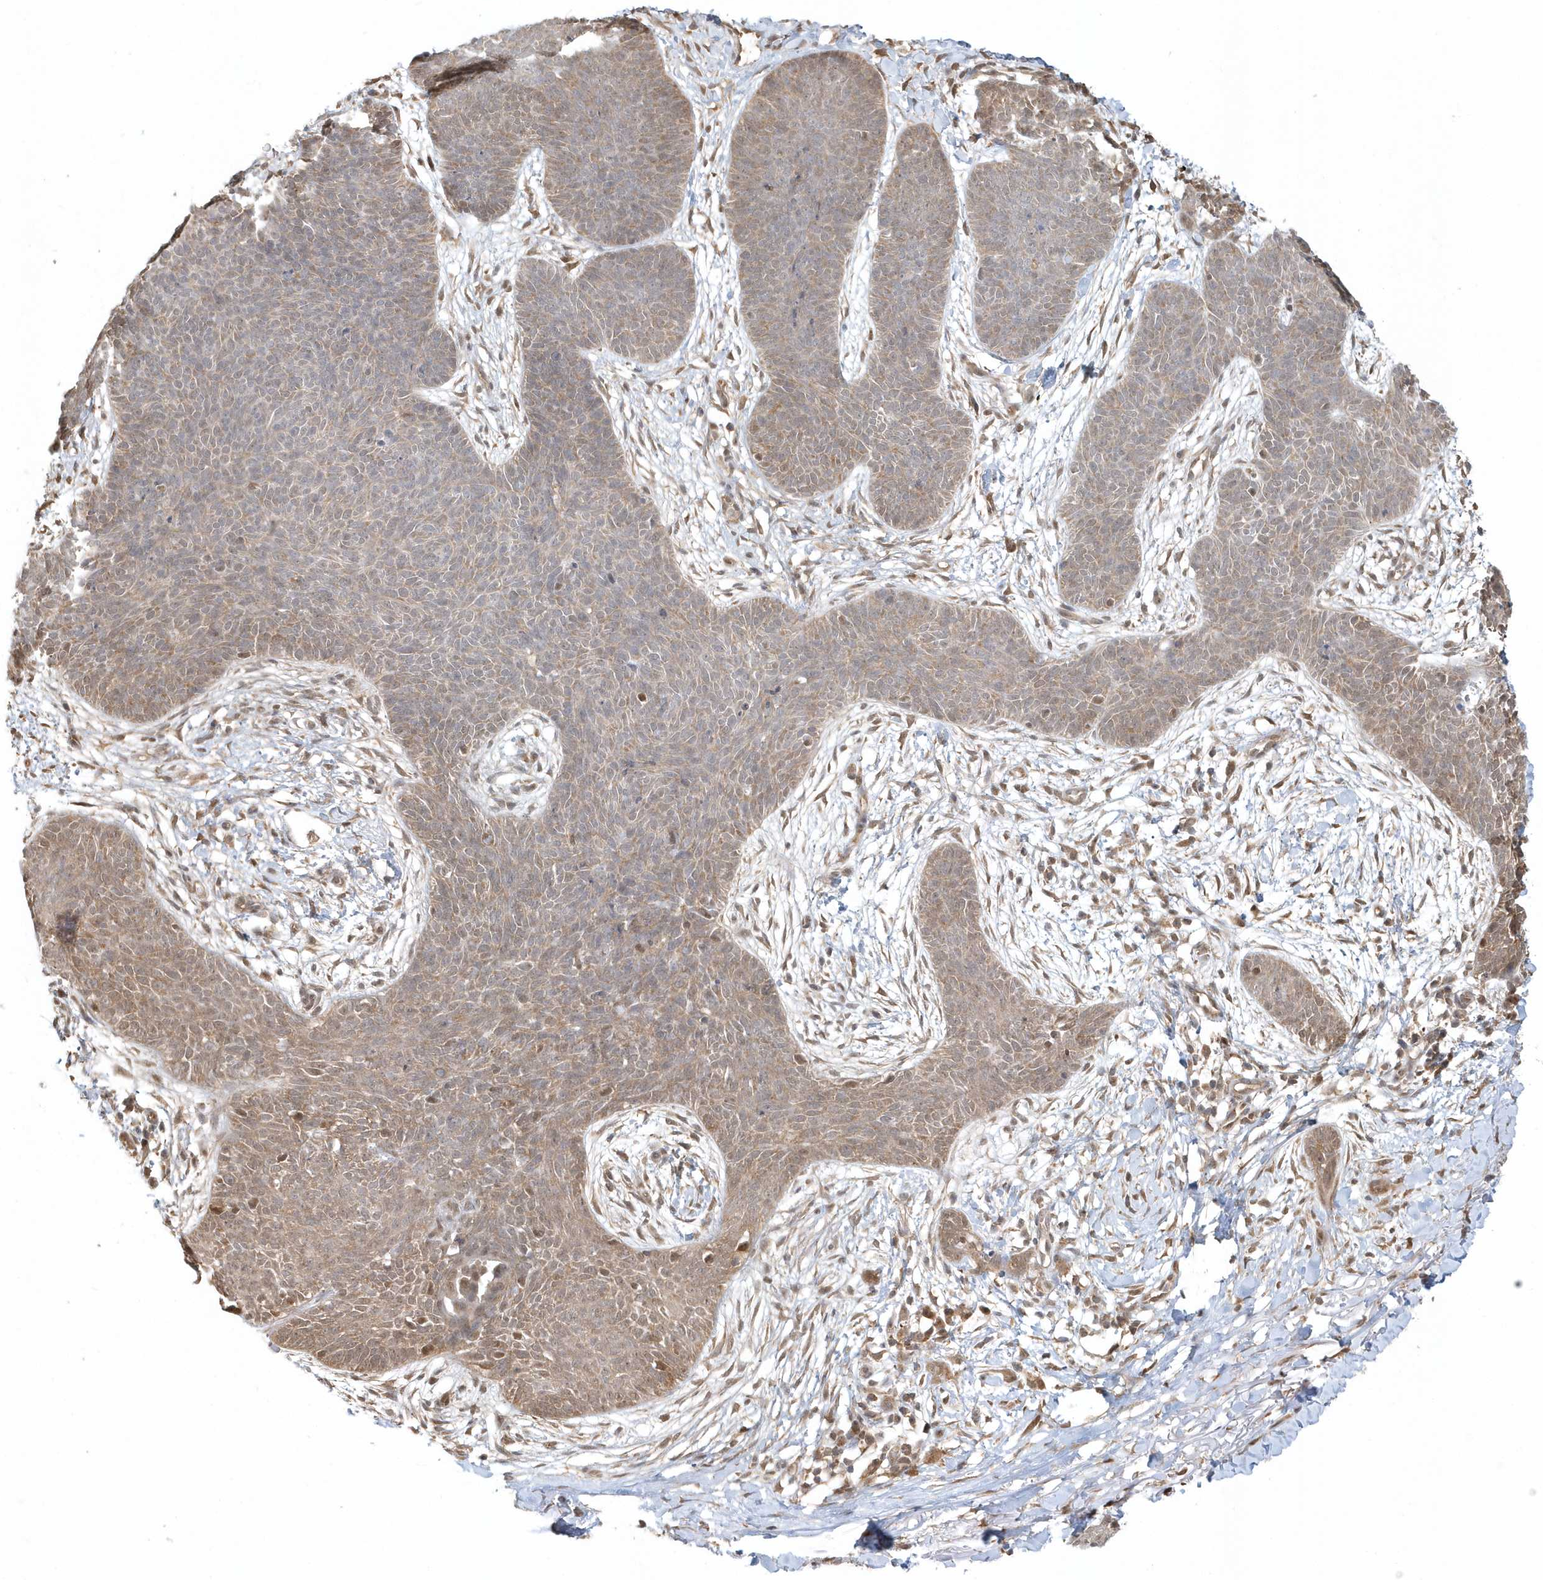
{"staining": {"intensity": "moderate", "quantity": "25%-75%", "location": "cytoplasmic/membranous"}, "tissue": "skin cancer", "cell_type": "Tumor cells", "image_type": "cancer", "snomed": [{"axis": "morphology", "description": "Basal cell carcinoma"}, {"axis": "topography", "description": "Skin"}], "caption": "Skin cancer stained with a protein marker exhibits moderate staining in tumor cells.", "gene": "PSMD6", "patient": {"sex": "male", "age": 85}}